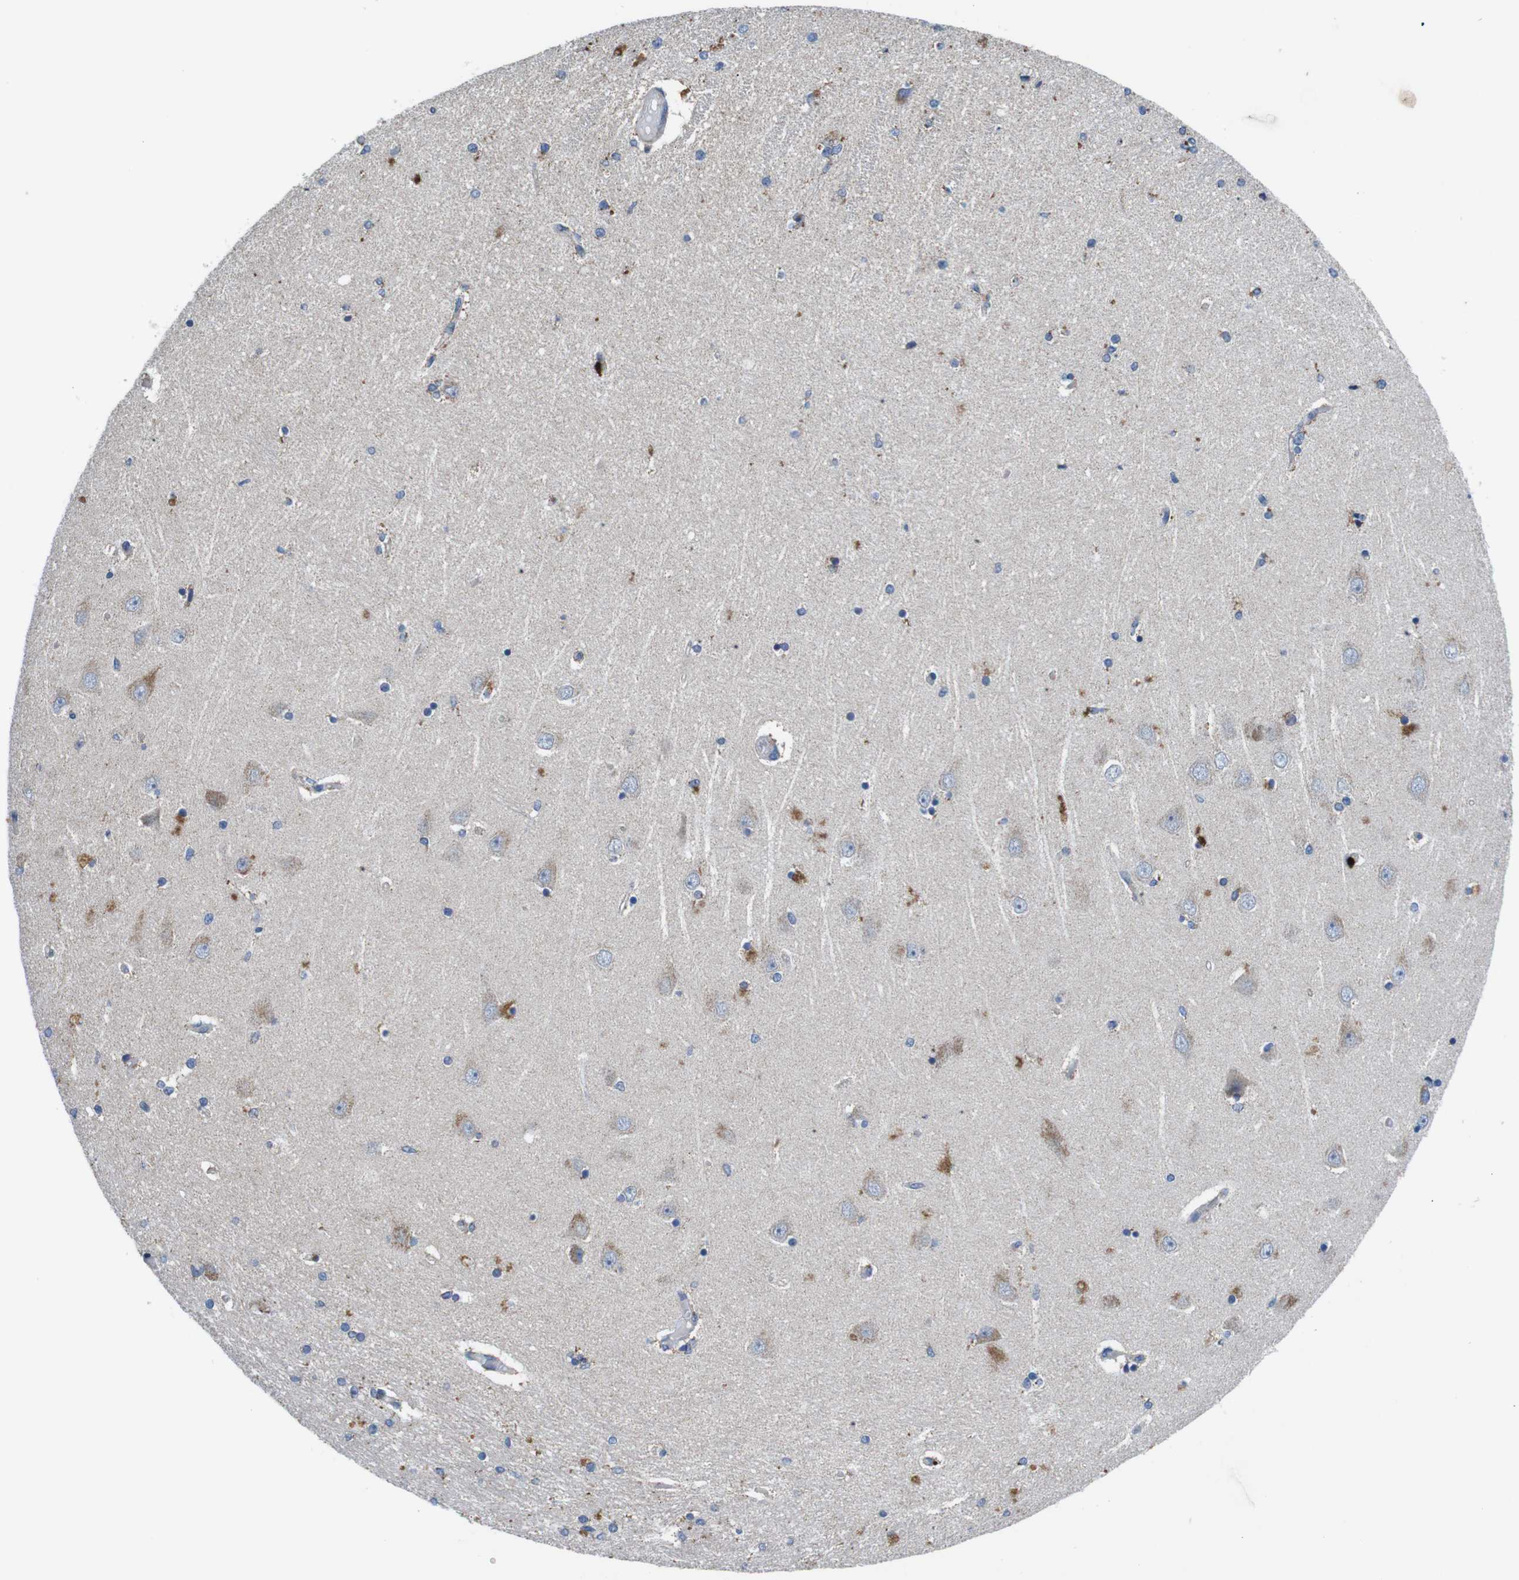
{"staining": {"intensity": "moderate", "quantity": "<25%", "location": "cytoplasmic/membranous"}, "tissue": "hippocampus", "cell_type": "Glial cells", "image_type": "normal", "snomed": [{"axis": "morphology", "description": "Normal tissue, NOS"}, {"axis": "topography", "description": "Hippocampus"}], "caption": "Immunohistochemistry staining of benign hippocampus, which displays low levels of moderate cytoplasmic/membranous positivity in about <25% of glial cells indicating moderate cytoplasmic/membranous protein expression. The staining was performed using DAB (brown) for protein detection and nuclei were counterstained in hematoxylin (blue).", "gene": "F2RL1", "patient": {"sex": "female", "age": 54}}